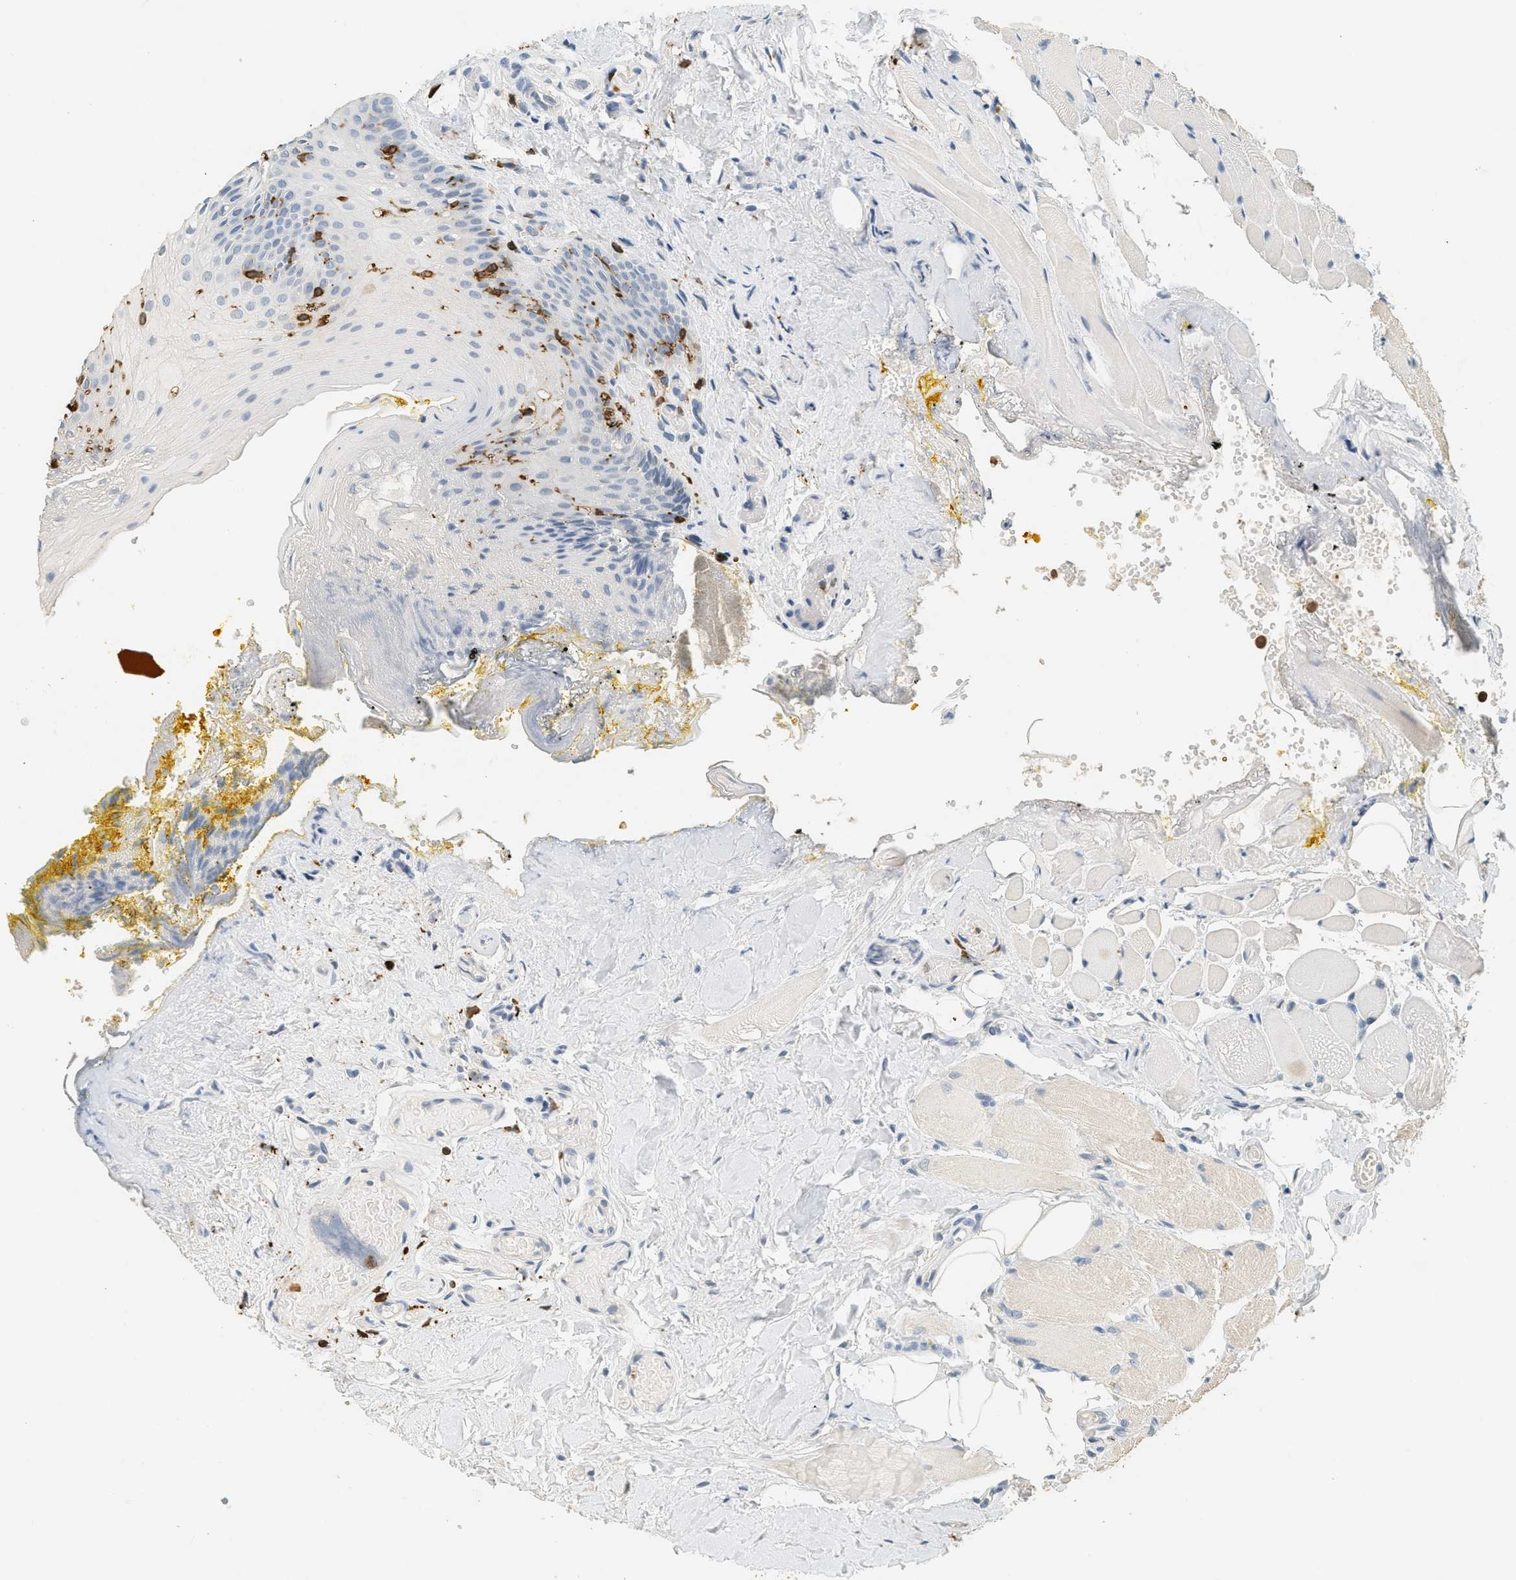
{"staining": {"intensity": "negative", "quantity": "none", "location": "none"}, "tissue": "oral mucosa", "cell_type": "Squamous epithelial cells", "image_type": "normal", "snomed": [{"axis": "morphology", "description": "Normal tissue, NOS"}, {"axis": "topography", "description": "Oral tissue"}], "caption": "A high-resolution micrograph shows IHC staining of benign oral mucosa, which reveals no significant expression in squamous epithelial cells.", "gene": "LSP1", "patient": {"sex": "male", "age": 54}}